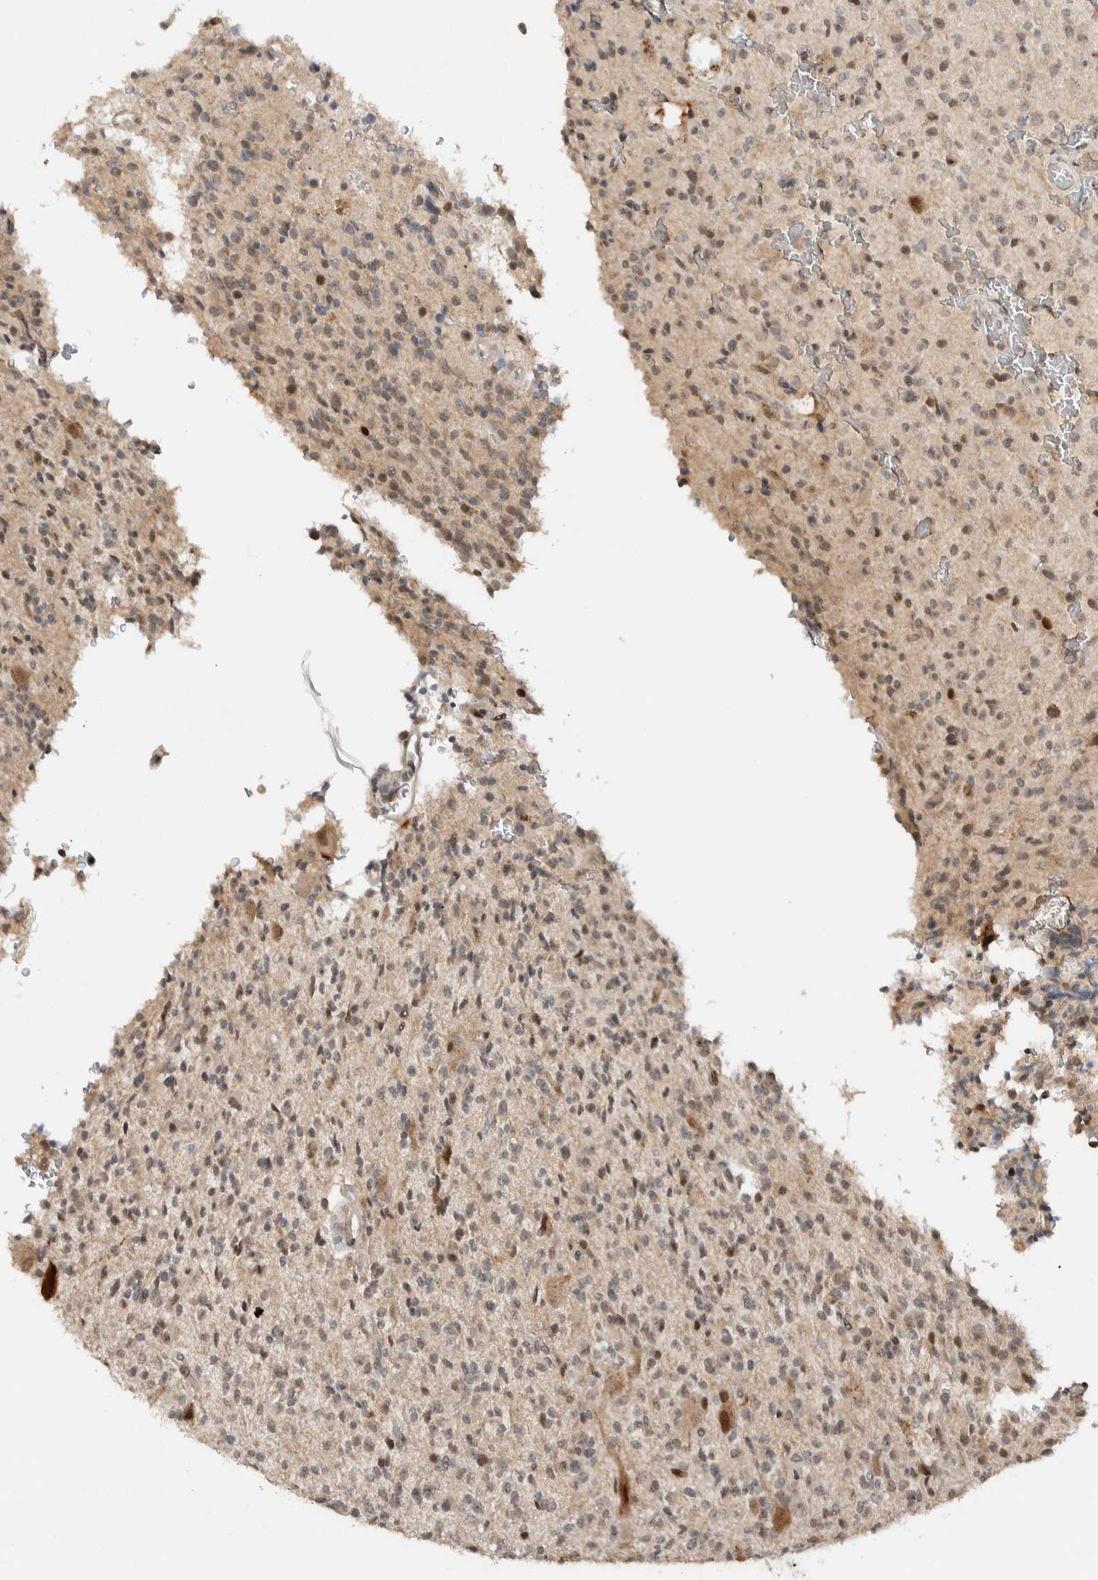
{"staining": {"intensity": "moderate", "quantity": "<25%", "location": "nuclear"}, "tissue": "glioma", "cell_type": "Tumor cells", "image_type": "cancer", "snomed": [{"axis": "morphology", "description": "Glioma, malignant, High grade"}, {"axis": "topography", "description": "Brain"}], "caption": "Protein expression analysis of malignant glioma (high-grade) reveals moderate nuclear positivity in about <25% of tumor cells.", "gene": "ZNF521", "patient": {"sex": "male", "age": 34}}